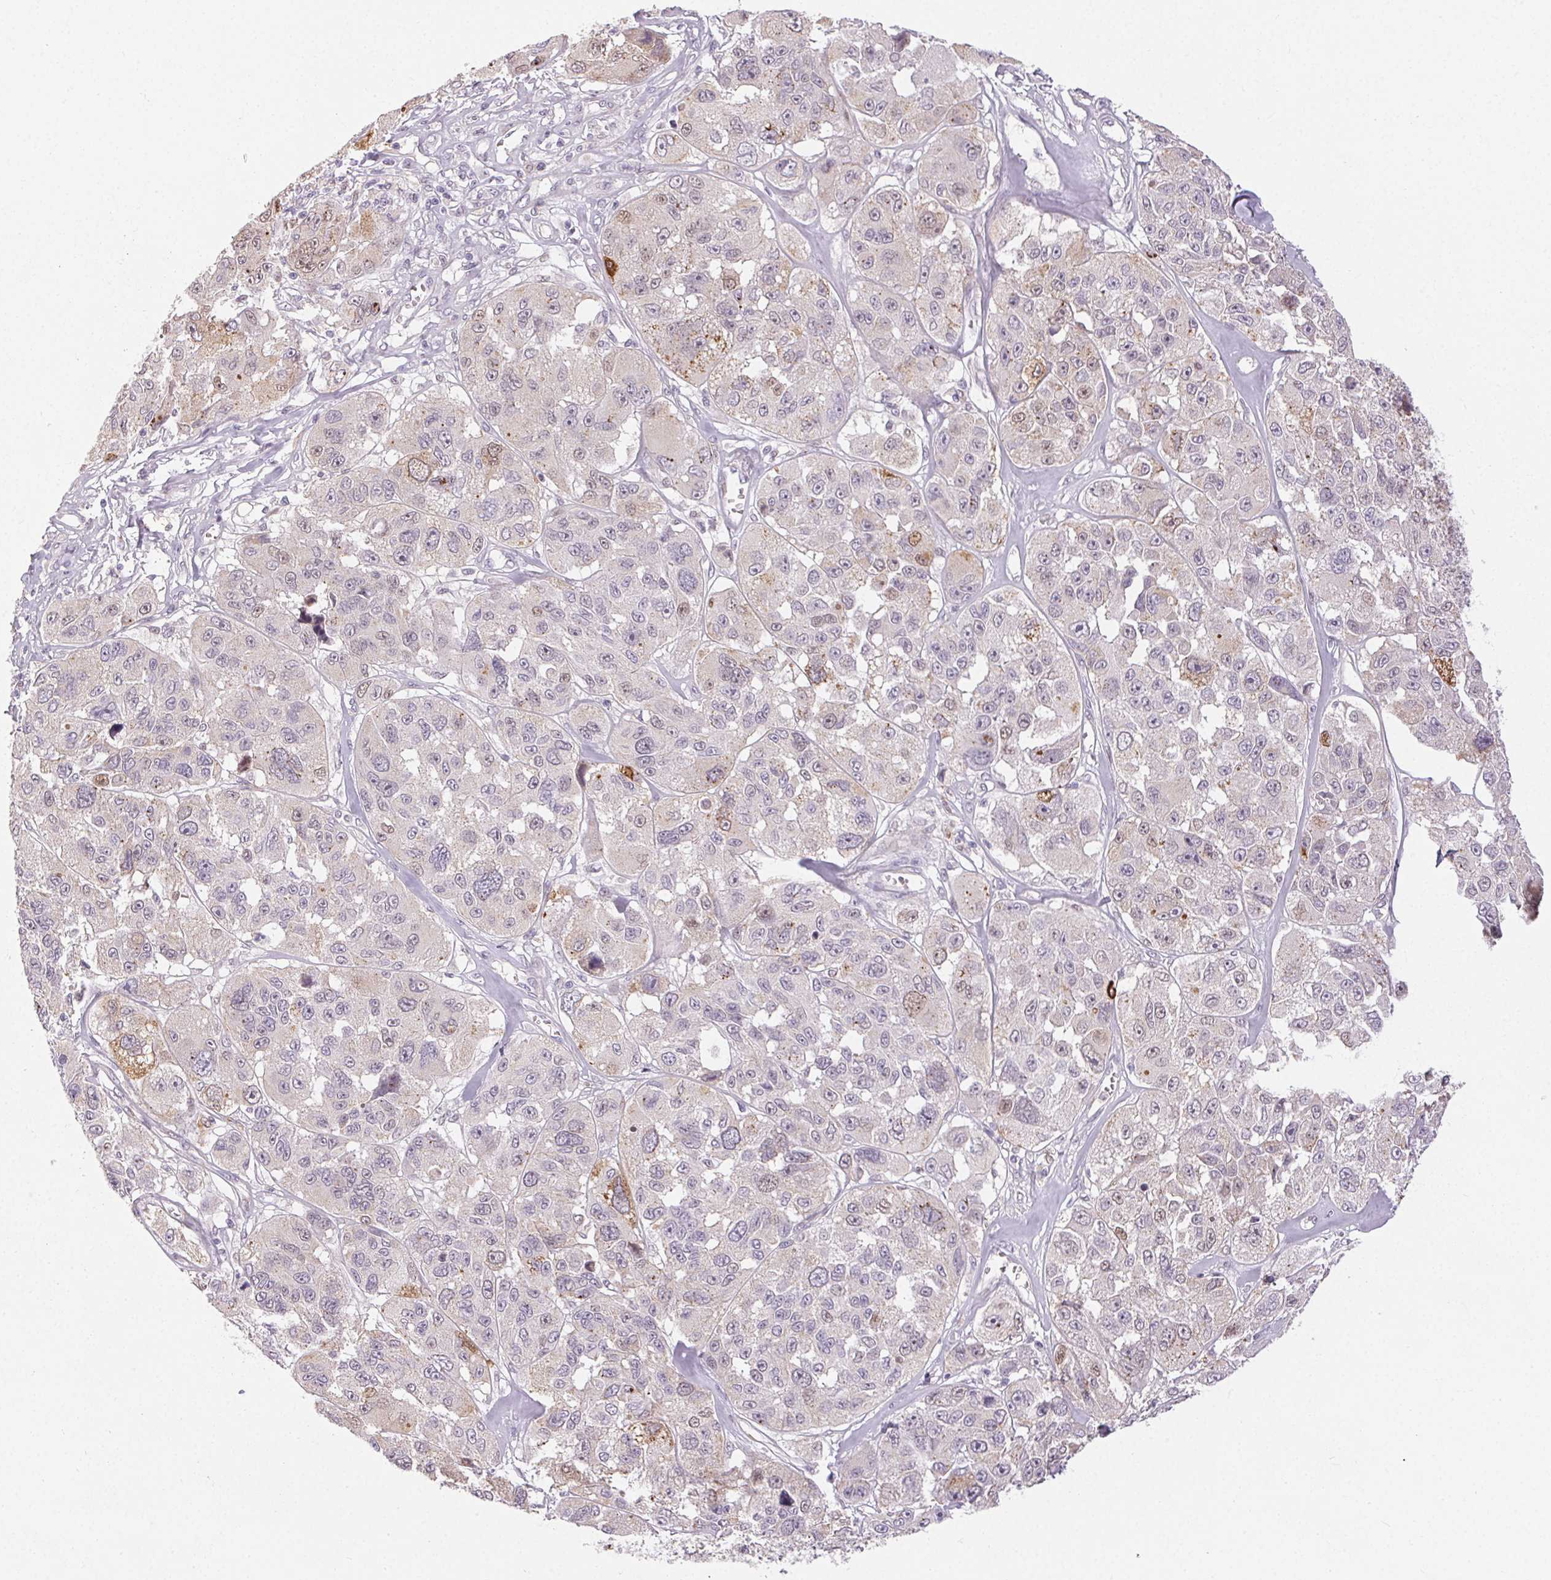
{"staining": {"intensity": "moderate", "quantity": "<25%", "location": "cytoplasmic/membranous,nuclear"}, "tissue": "melanoma", "cell_type": "Tumor cells", "image_type": "cancer", "snomed": [{"axis": "morphology", "description": "Malignant melanoma, NOS"}, {"axis": "topography", "description": "Skin"}], "caption": "Melanoma was stained to show a protein in brown. There is low levels of moderate cytoplasmic/membranous and nuclear staining in about <25% of tumor cells.", "gene": "RPGRIP1", "patient": {"sex": "female", "age": 66}}